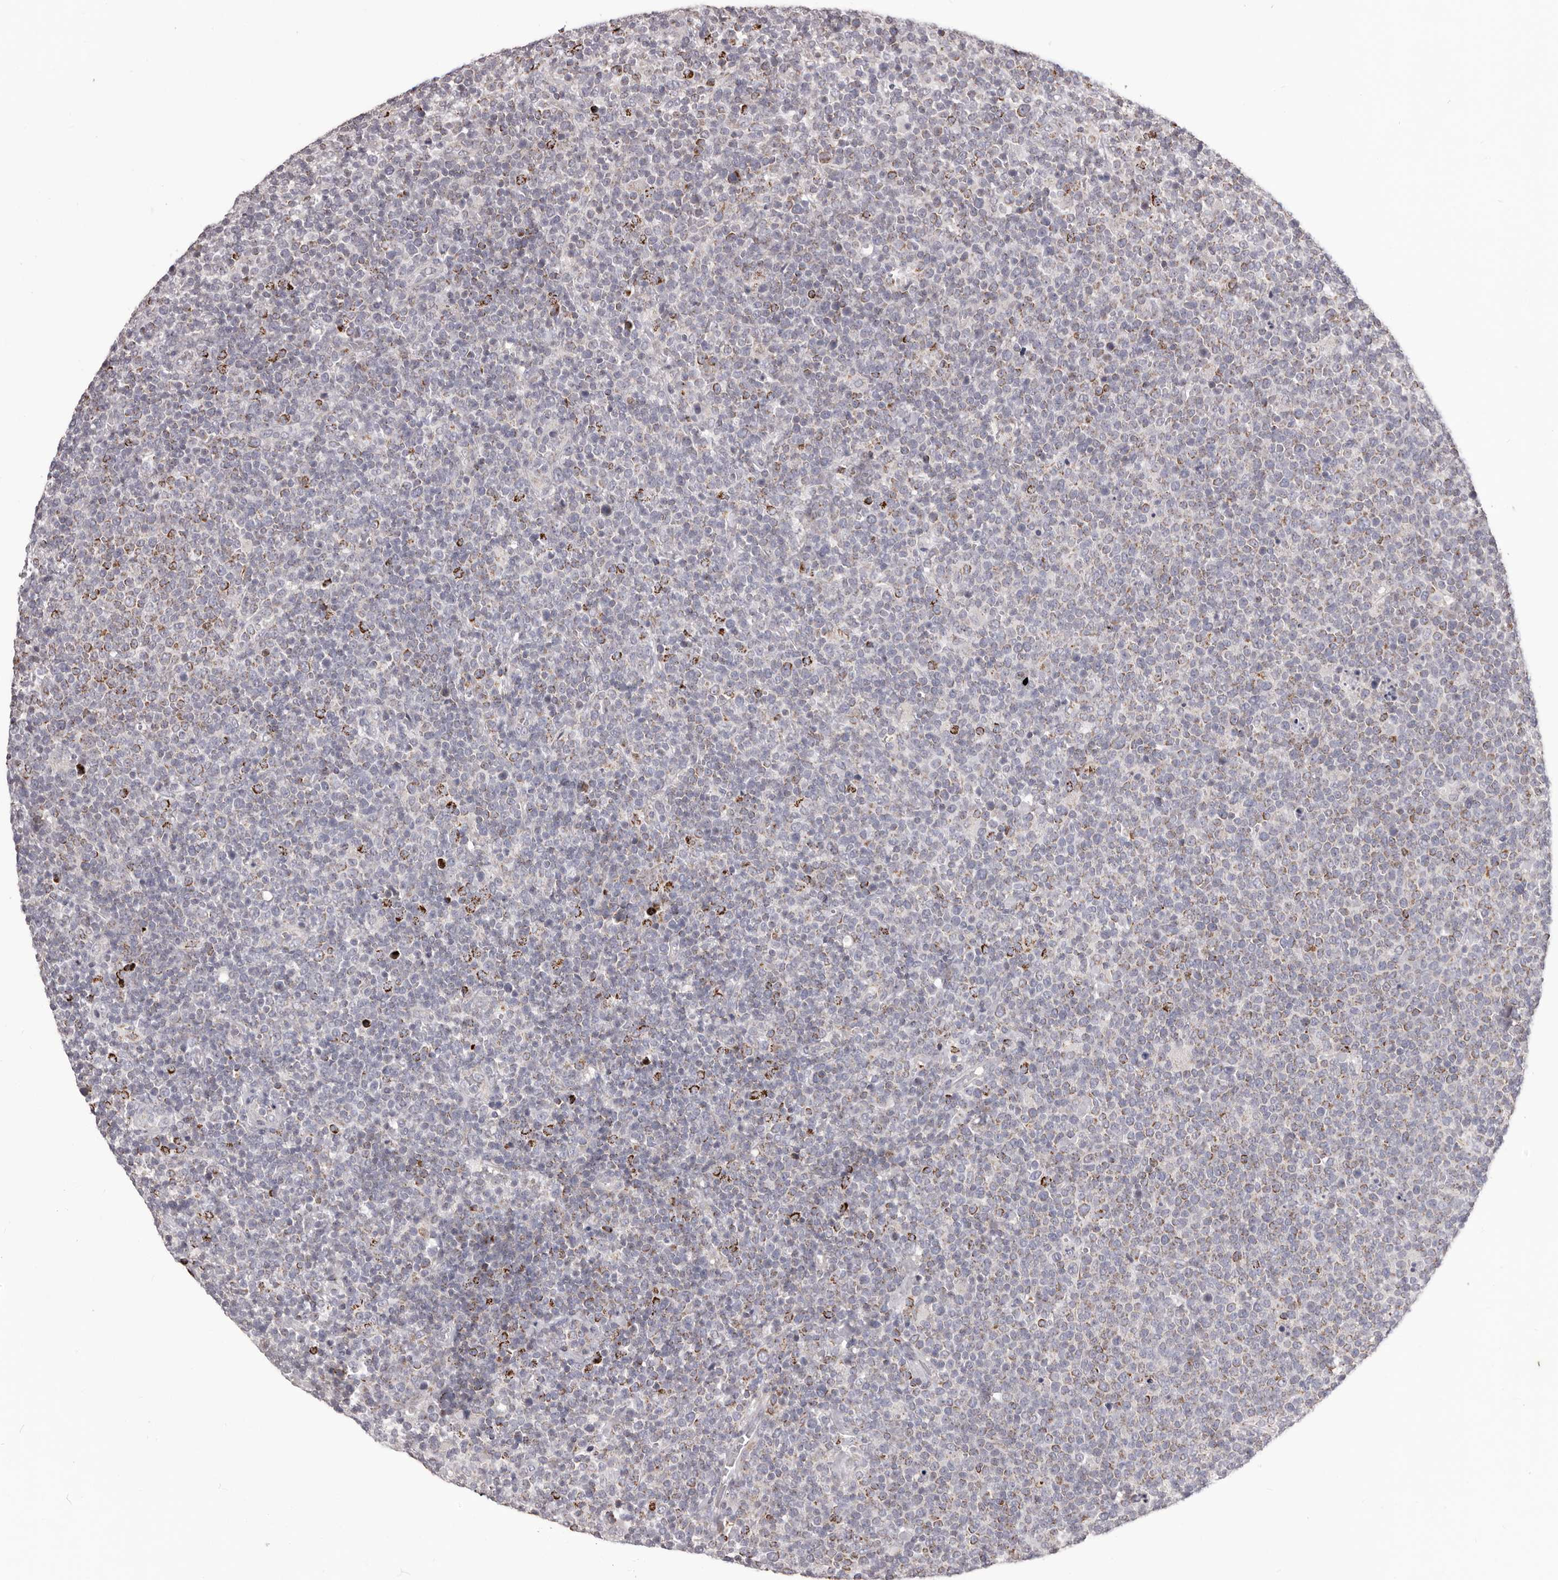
{"staining": {"intensity": "moderate", "quantity": "<25%", "location": "cytoplasmic/membranous"}, "tissue": "lymphoma", "cell_type": "Tumor cells", "image_type": "cancer", "snomed": [{"axis": "morphology", "description": "Malignant lymphoma, non-Hodgkin's type, High grade"}, {"axis": "topography", "description": "Lymph node"}], "caption": "High-power microscopy captured an IHC micrograph of high-grade malignant lymphoma, non-Hodgkin's type, revealing moderate cytoplasmic/membranous expression in approximately <25% of tumor cells. (Stains: DAB in brown, nuclei in blue, Microscopy: brightfield microscopy at high magnification).", "gene": "PRMT2", "patient": {"sex": "male", "age": 61}}